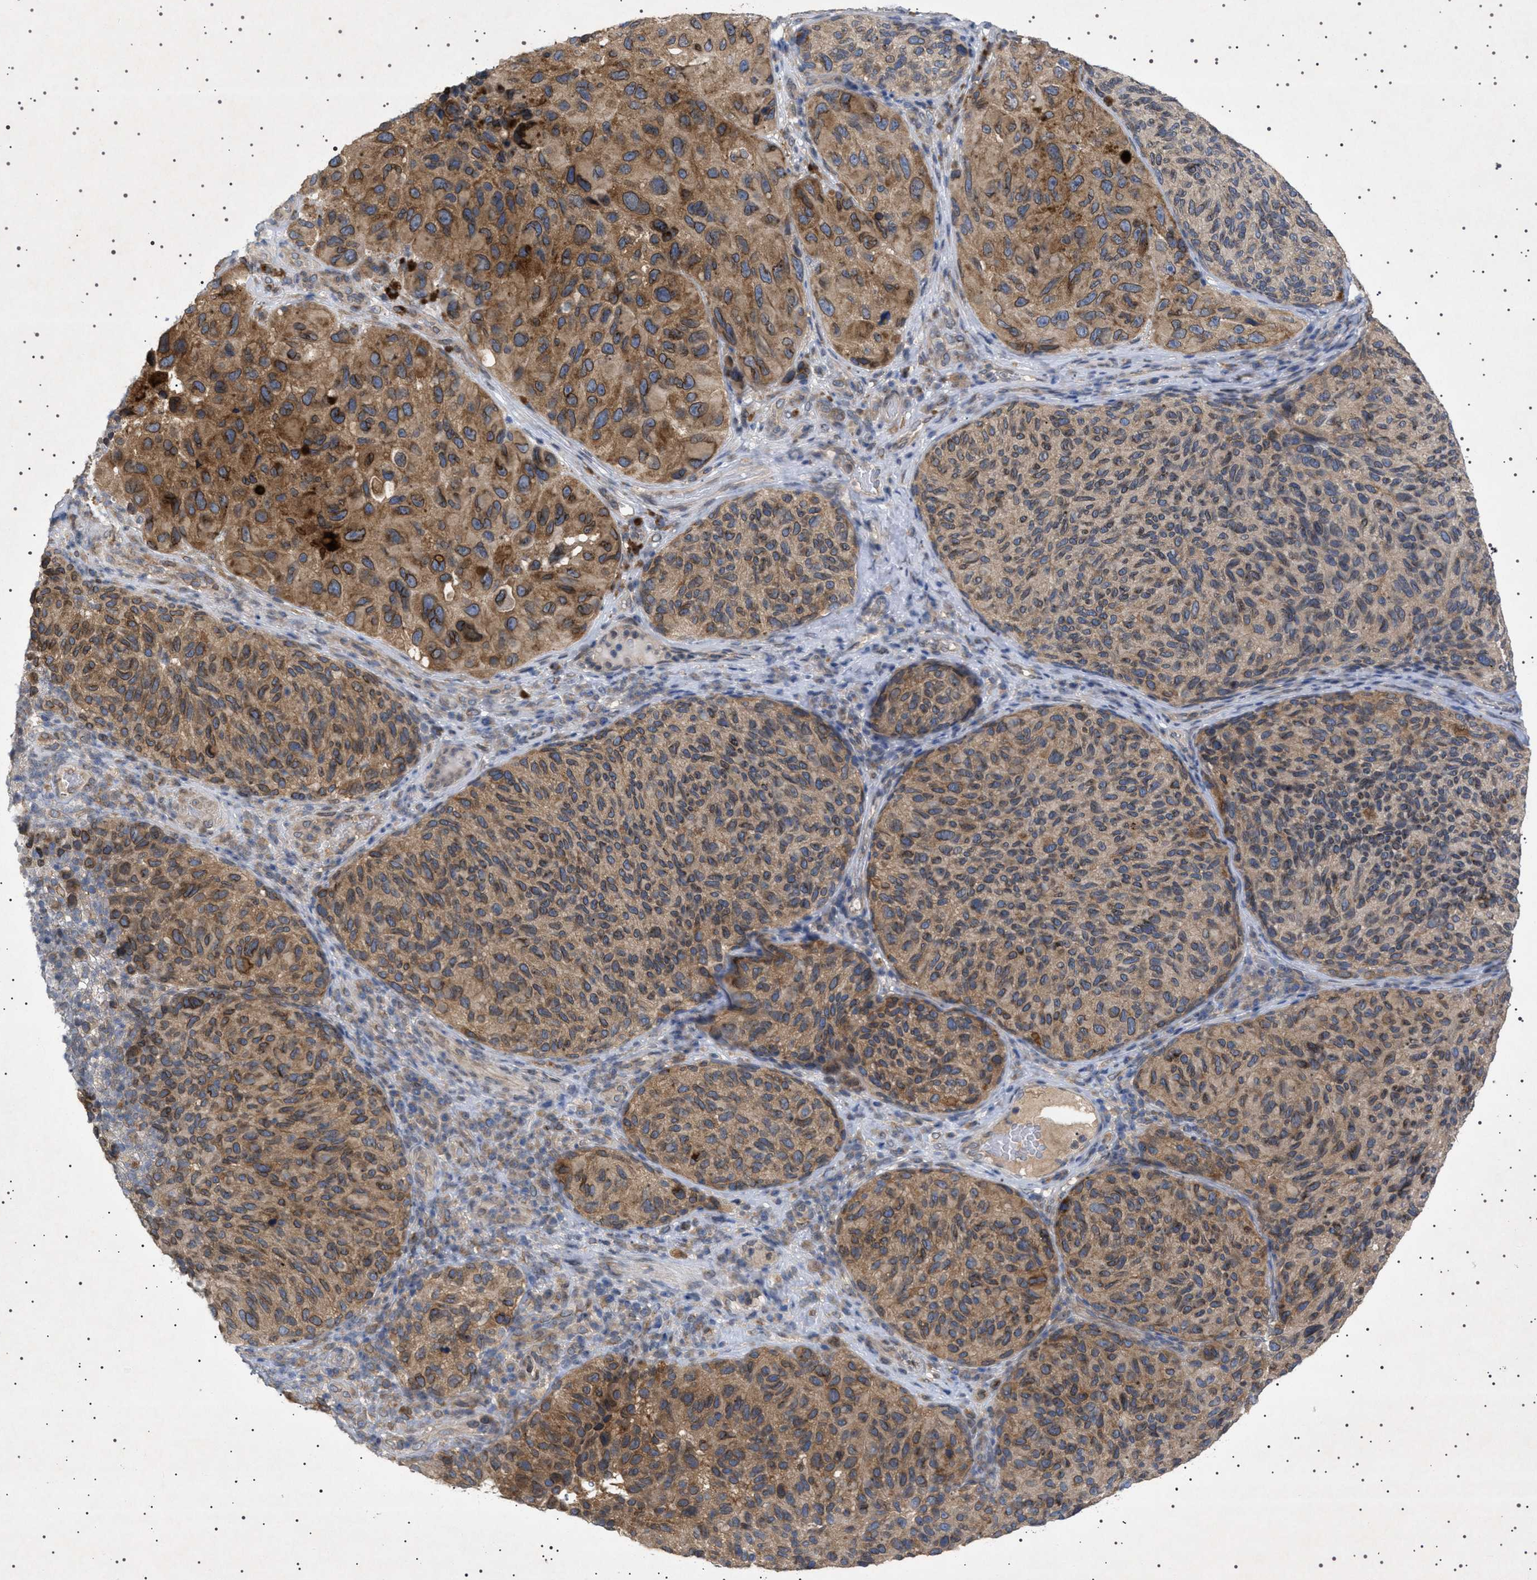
{"staining": {"intensity": "moderate", "quantity": "25%-75%", "location": "cytoplasmic/membranous,nuclear"}, "tissue": "melanoma", "cell_type": "Tumor cells", "image_type": "cancer", "snomed": [{"axis": "morphology", "description": "Malignant melanoma, NOS"}, {"axis": "topography", "description": "Skin"}], "caption": "An image of malignant melanoma stained for a protein displays moderate cytoplasmic/membranous and nuclear brown staining in tumor cells.", "gene": "NUP93", "patient": {"sex": "female", "age": 73}}